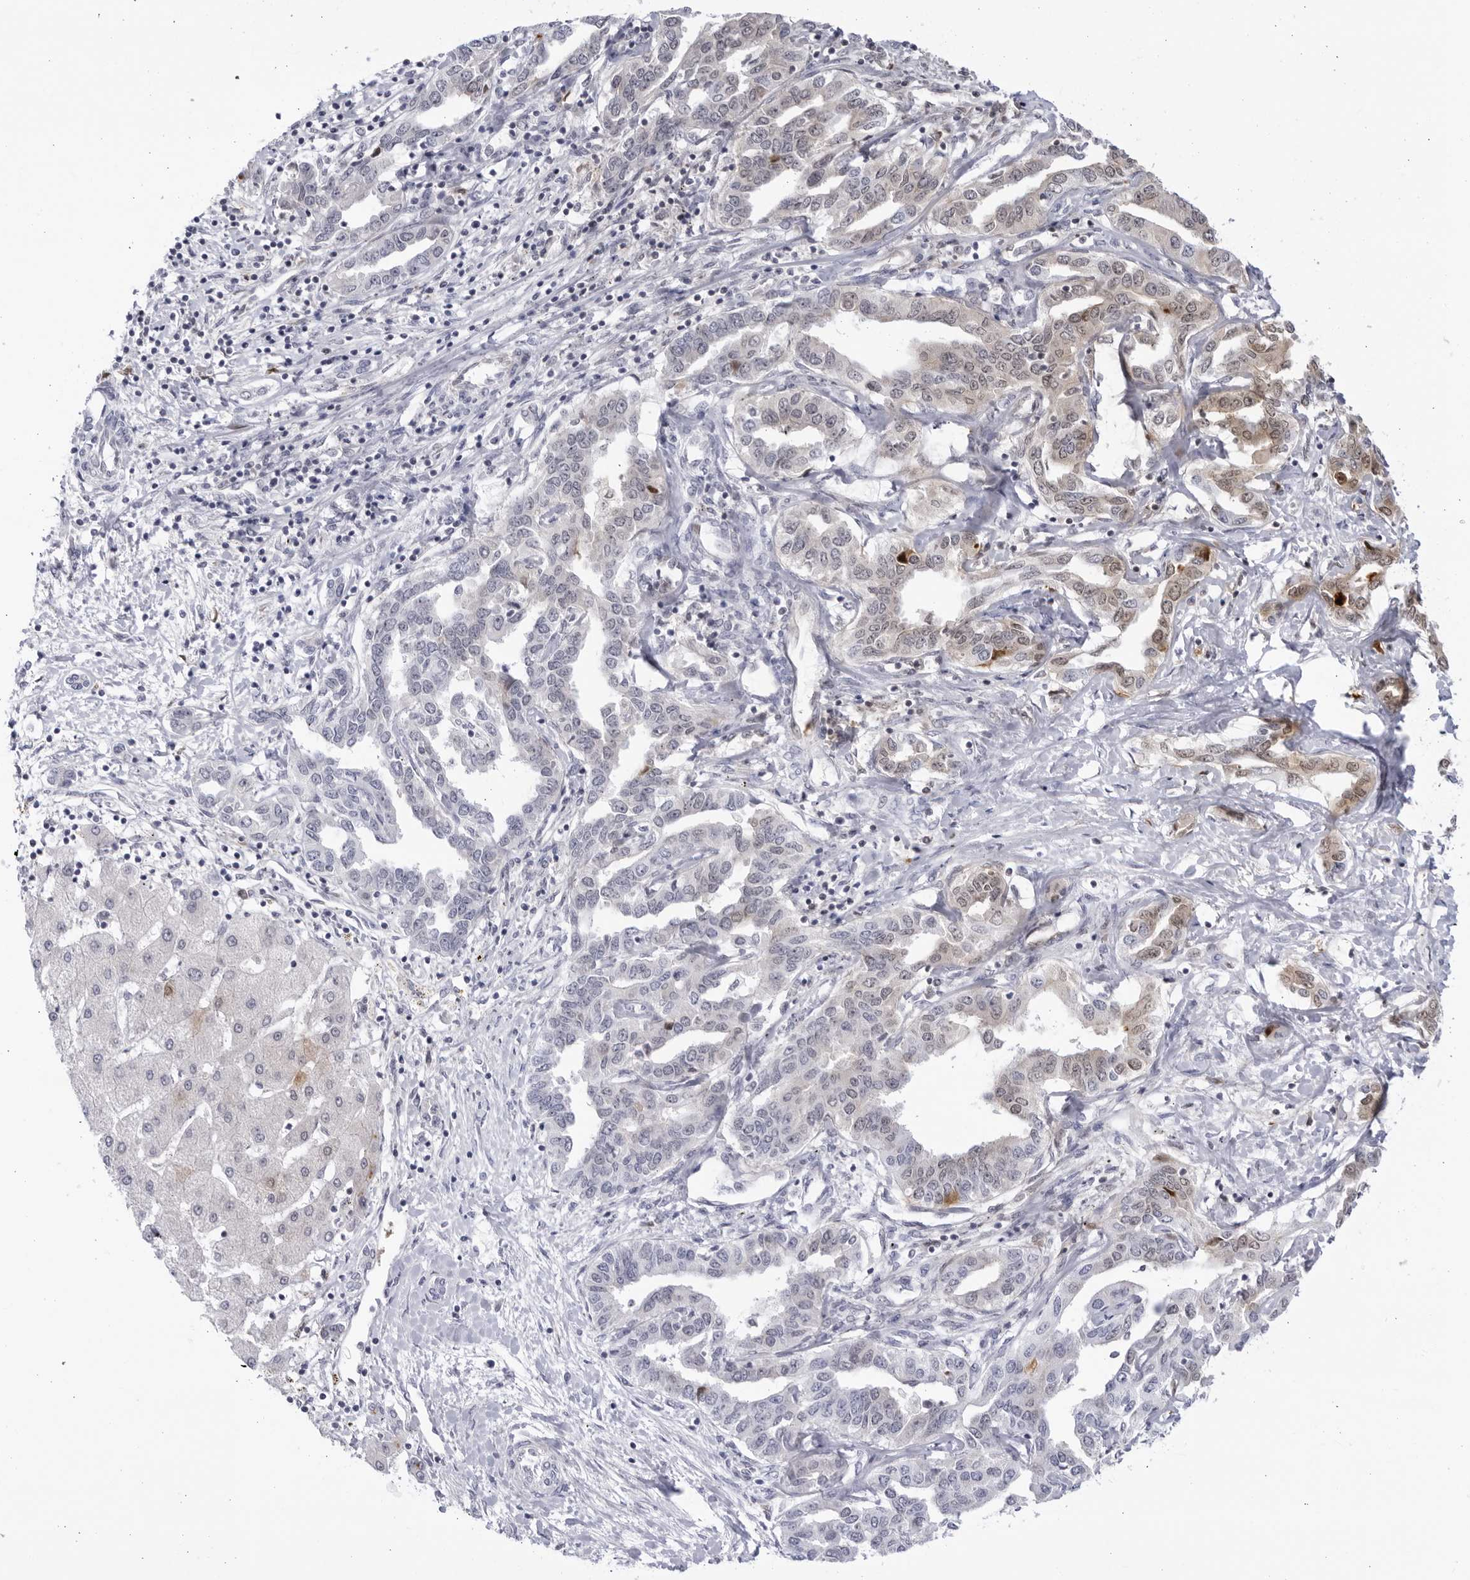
{"staining": {"intensity": "weak", "quantity": "<25%", "location": "cytoplasmic/membranous,nuclear"}, "tissue": "liver cancer", "cell_type": "Tumor cells", "image_type": "cancer", "snomed": [{"axis": "morphology", "description": "Cholangiocarcinoma"}, {"axis": "topography", "description": "Liver"}], "caption": "This is an immunohistochemistry (IHC) image of cholangiocarcinoma (liver). There is no staining in tumor cells.", "gene": "CNBD1", "patient": {"sex": "male", "age": 59}}